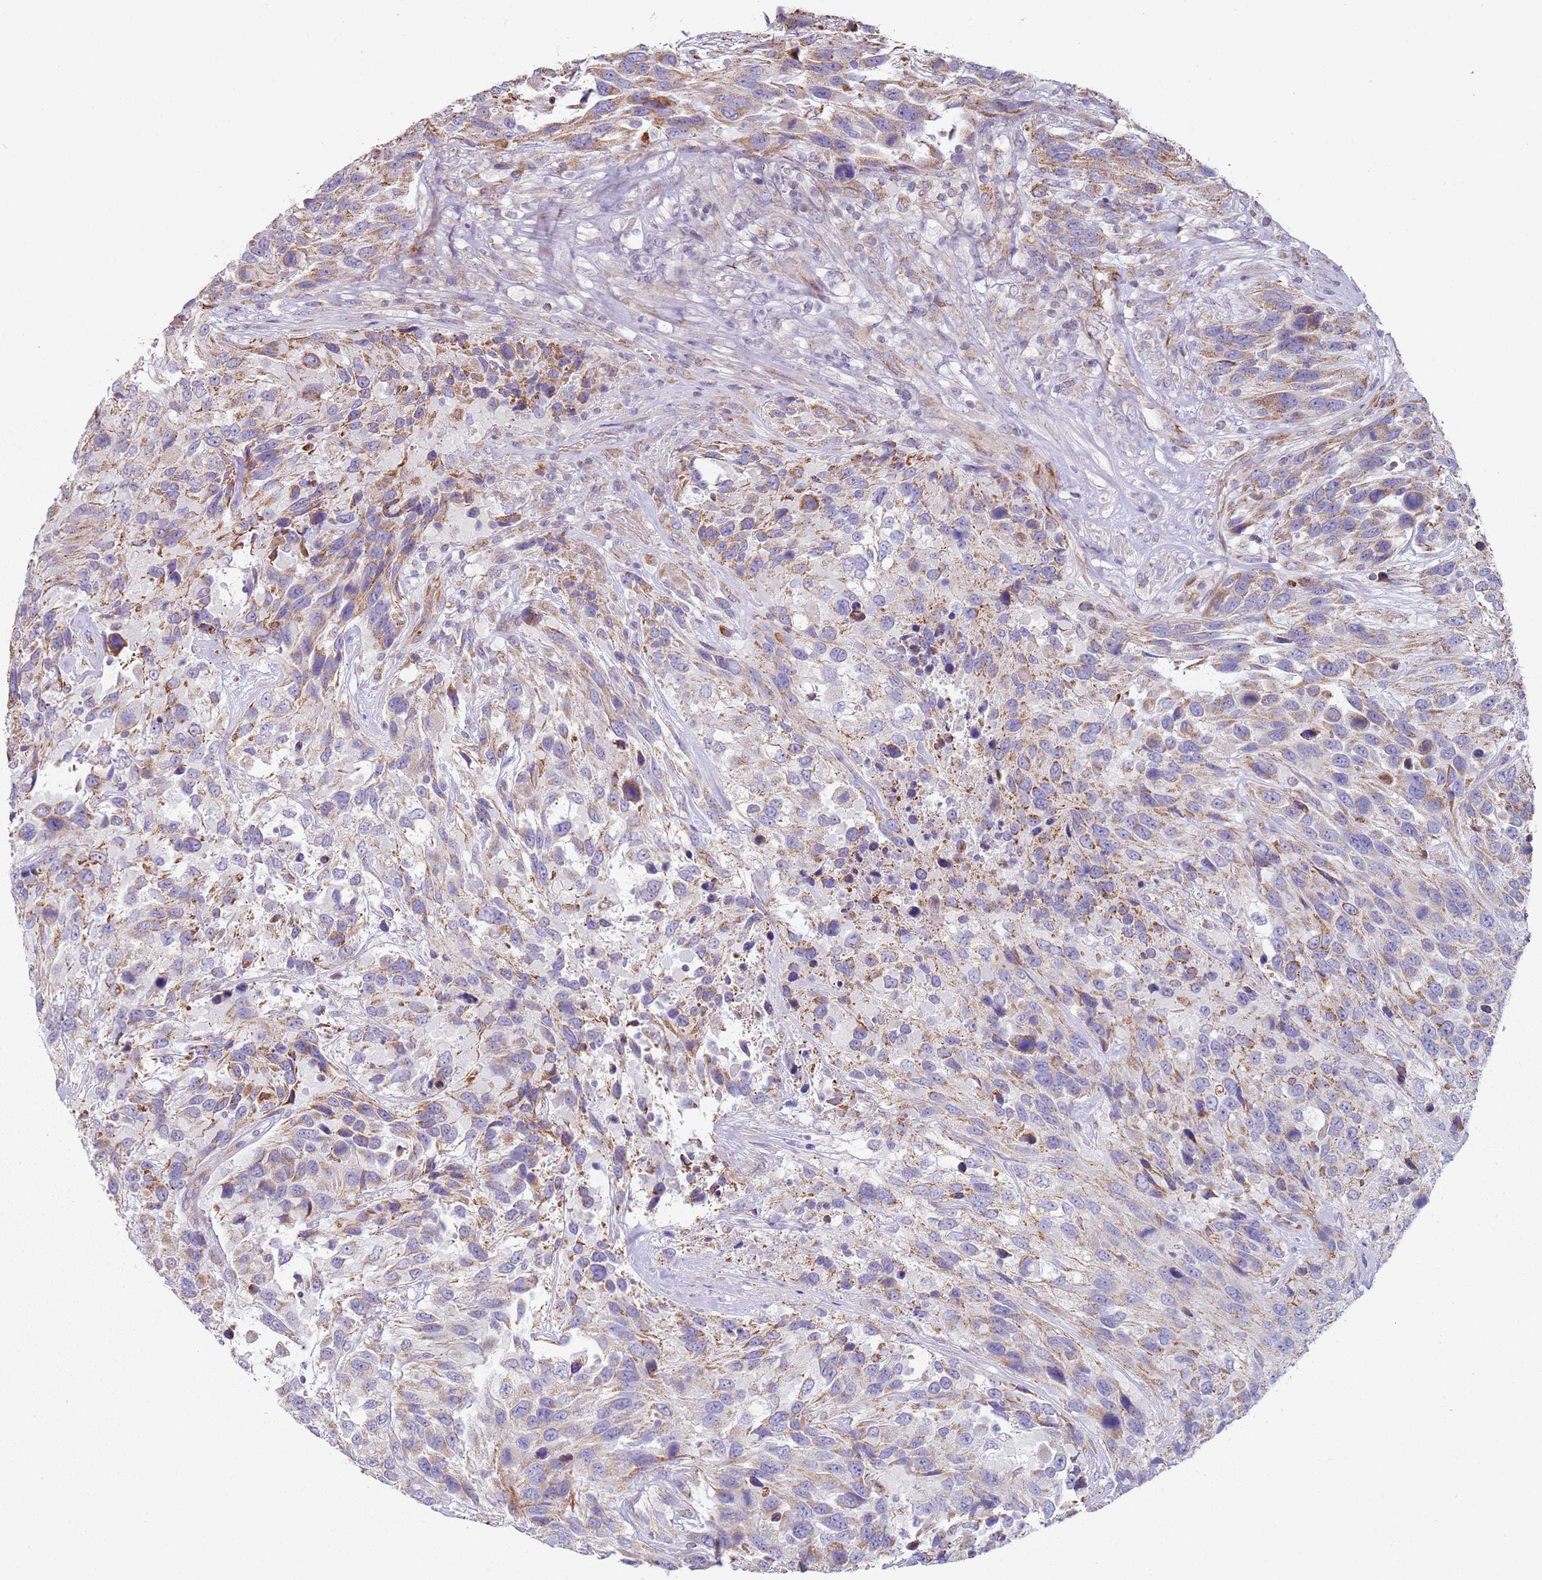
{"staining": {"intensity": "moderate", "quantity": ">75%", "location": "cytoplasmic/membranous"}, "tissue": "urothelial cancer", "cell_type": "Tumor cells", "image_type": "cancer", "snomed": [{"axis": "morphology", "description": "Urothelial carcinoma, High grade"}, {"axis": "topography", "description": "Urinary bladder"}], "caption": "A medium amount of moderate cytoplasmic/membranous expression is identified in approximately >75% of tumor cells in urothelial carcinoma (high-grade) tissue.", "gene": "ALS2", "patient": {"sex": "female", "age": 70}}